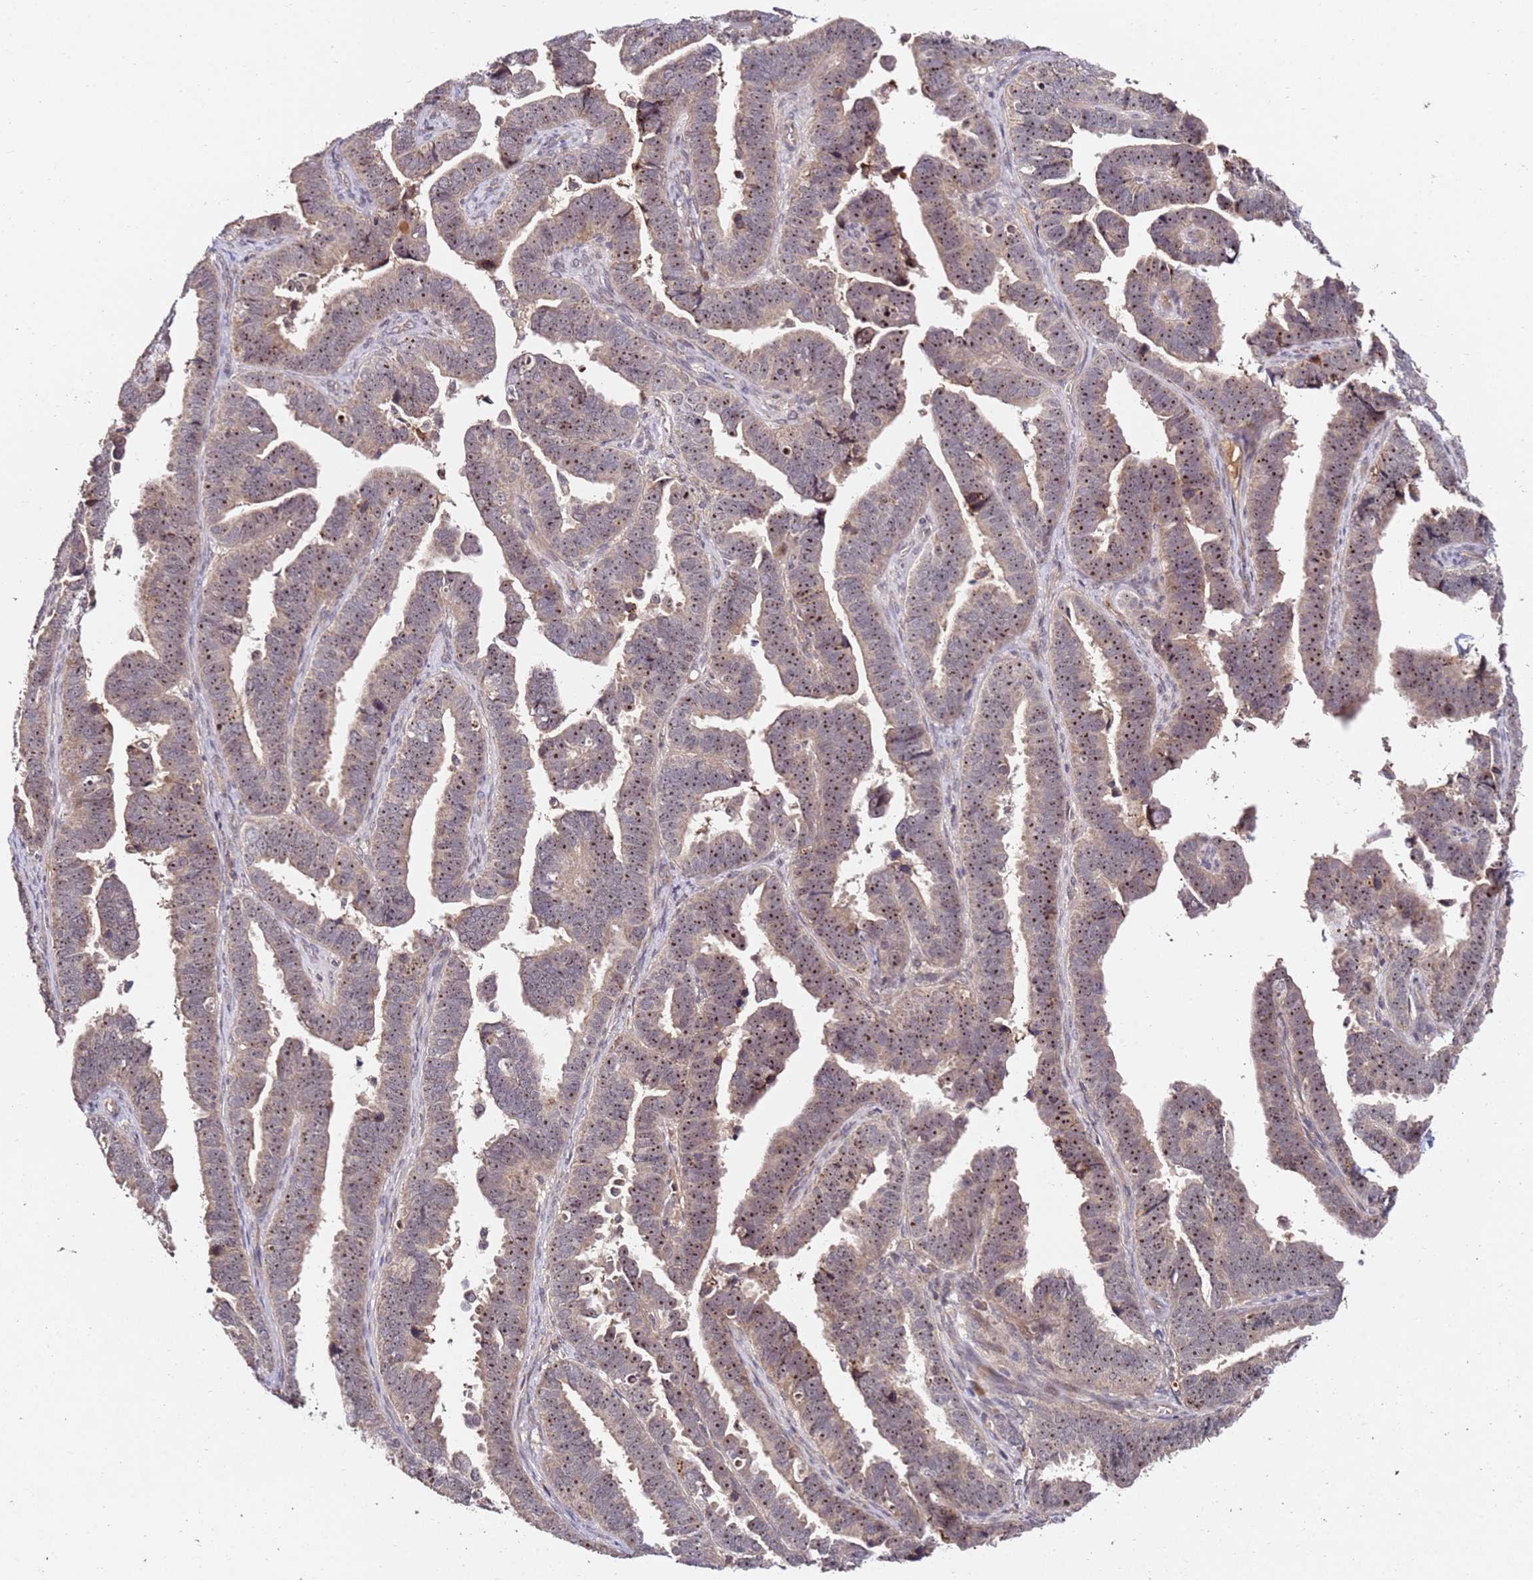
{"staining": {"intensity": "moderate", "quantity": ">75%", "location": "cytoplasmic/membranous,nuclear"}, "tissue": "endometrial cancer", "cell_type": "Tumor cells", "image_type": "cancer", "snomed": [{"axis": "morphology", "description": "Adenocarcinoma, NOS"}, {"axis": "topography", "description": "Endometrium"}], "caption": "Immunohistochemical staining of adenocarcinoma (endometrial) displays medium levels of moderate cytoplasmic/membranous and nuclear staining in approximately >75% of tumor cells.", "gene": "DDX27", "patient": {"sex": "female", "age": 75}}